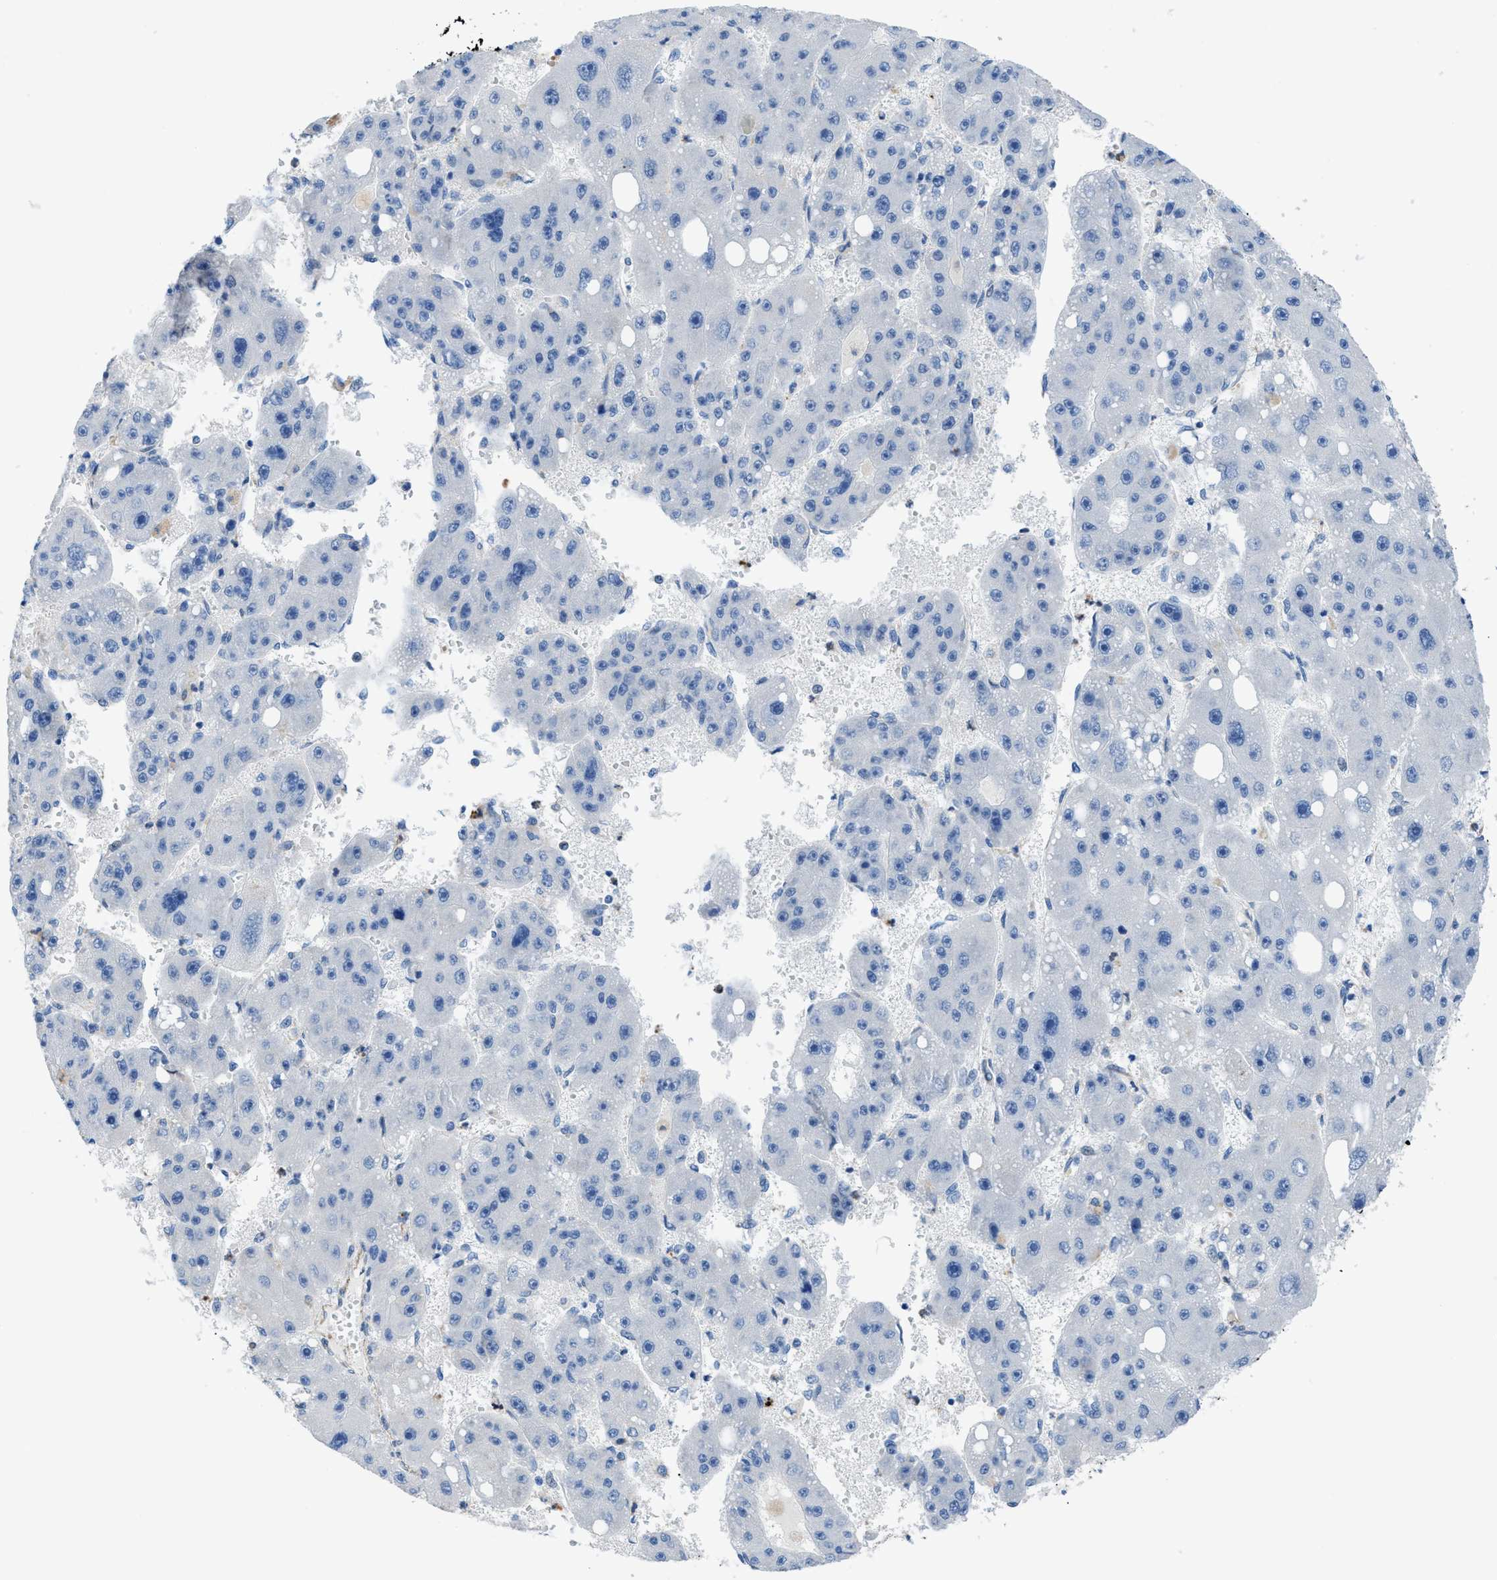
{"staining": {"intensity": "negative", "quantity": "none", "location": "none"}, "tissue": "liver cancer", "cell_type": "Tumor cells", "image_type": "cancer", "snomed": [{"axis": "morphology", "description": "Carcinoma, Hepatocellular, NOS"}, {"axis": "topography", "description": "Liver"}], "caption": "A histopathology image of human hepatocellular carcinoma (liver) is negative for staining in tumor cells.", "gene": "ITPR1", "patient": {"sex": "female", "age": 61}}